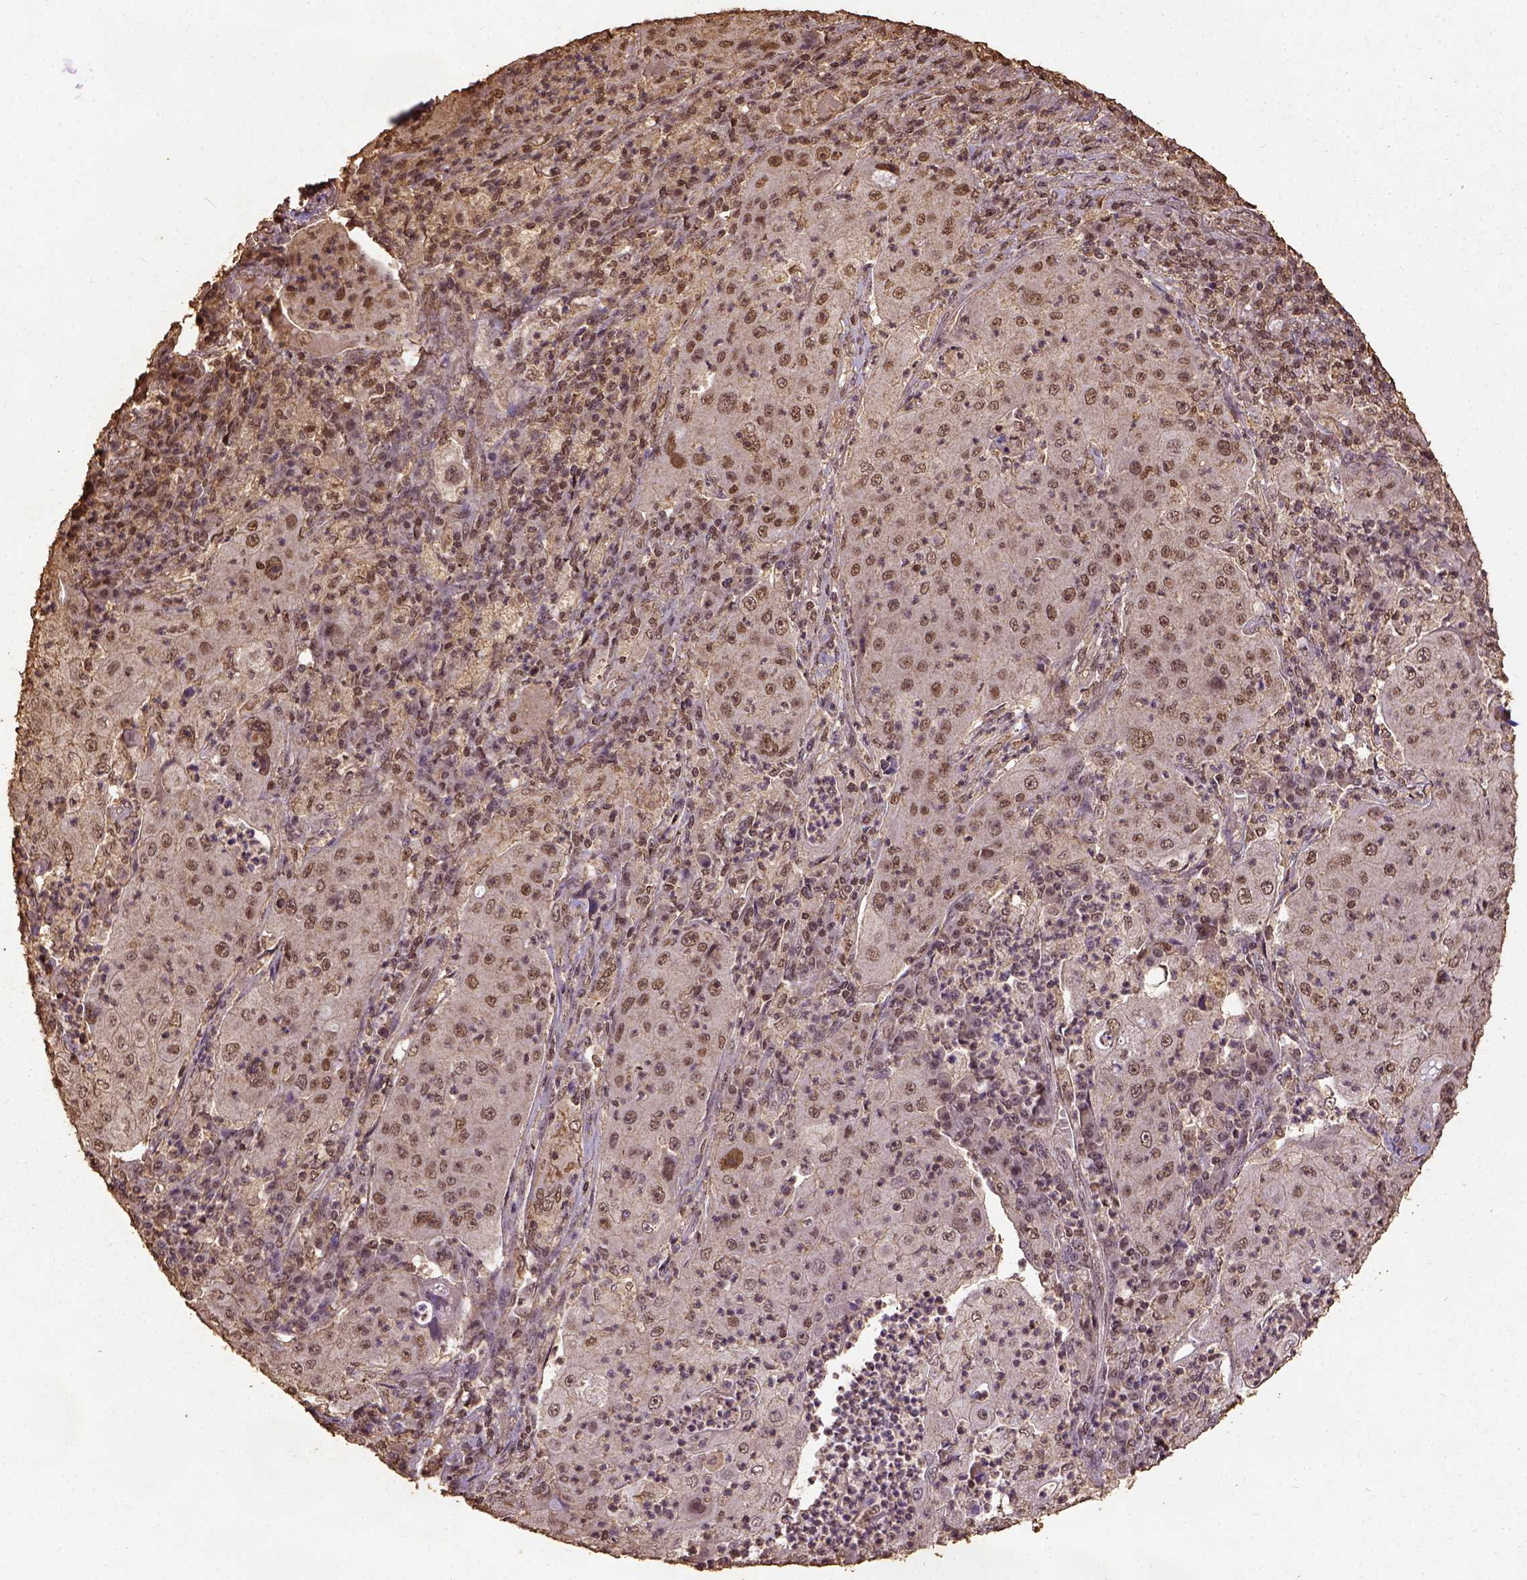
{"staining": {"intensity": "moderate", "quantity": ">75%", "location": "nuclear"}, "tissue": "lung cancer", "cell_type": "Tumor cells", "image_type": "cancer", "snomed": [{"axis": "morphology", "description": "Squamous cell carcinoma, NOS"}, {"axis": "topography", "description": "Lung"}], "caption": "Brown immunohistochemical staining in squamous cell carcinoma (lung) exhibits moderate nuclear positivity in about >75% of tumor cells. The staining is performed using DAB brown chromogen to label protein expression. The nuclei are counter-stained blue using hematoxylin.", "gene": "NACC1", "patient": {"sex": "female", "age": 59}}